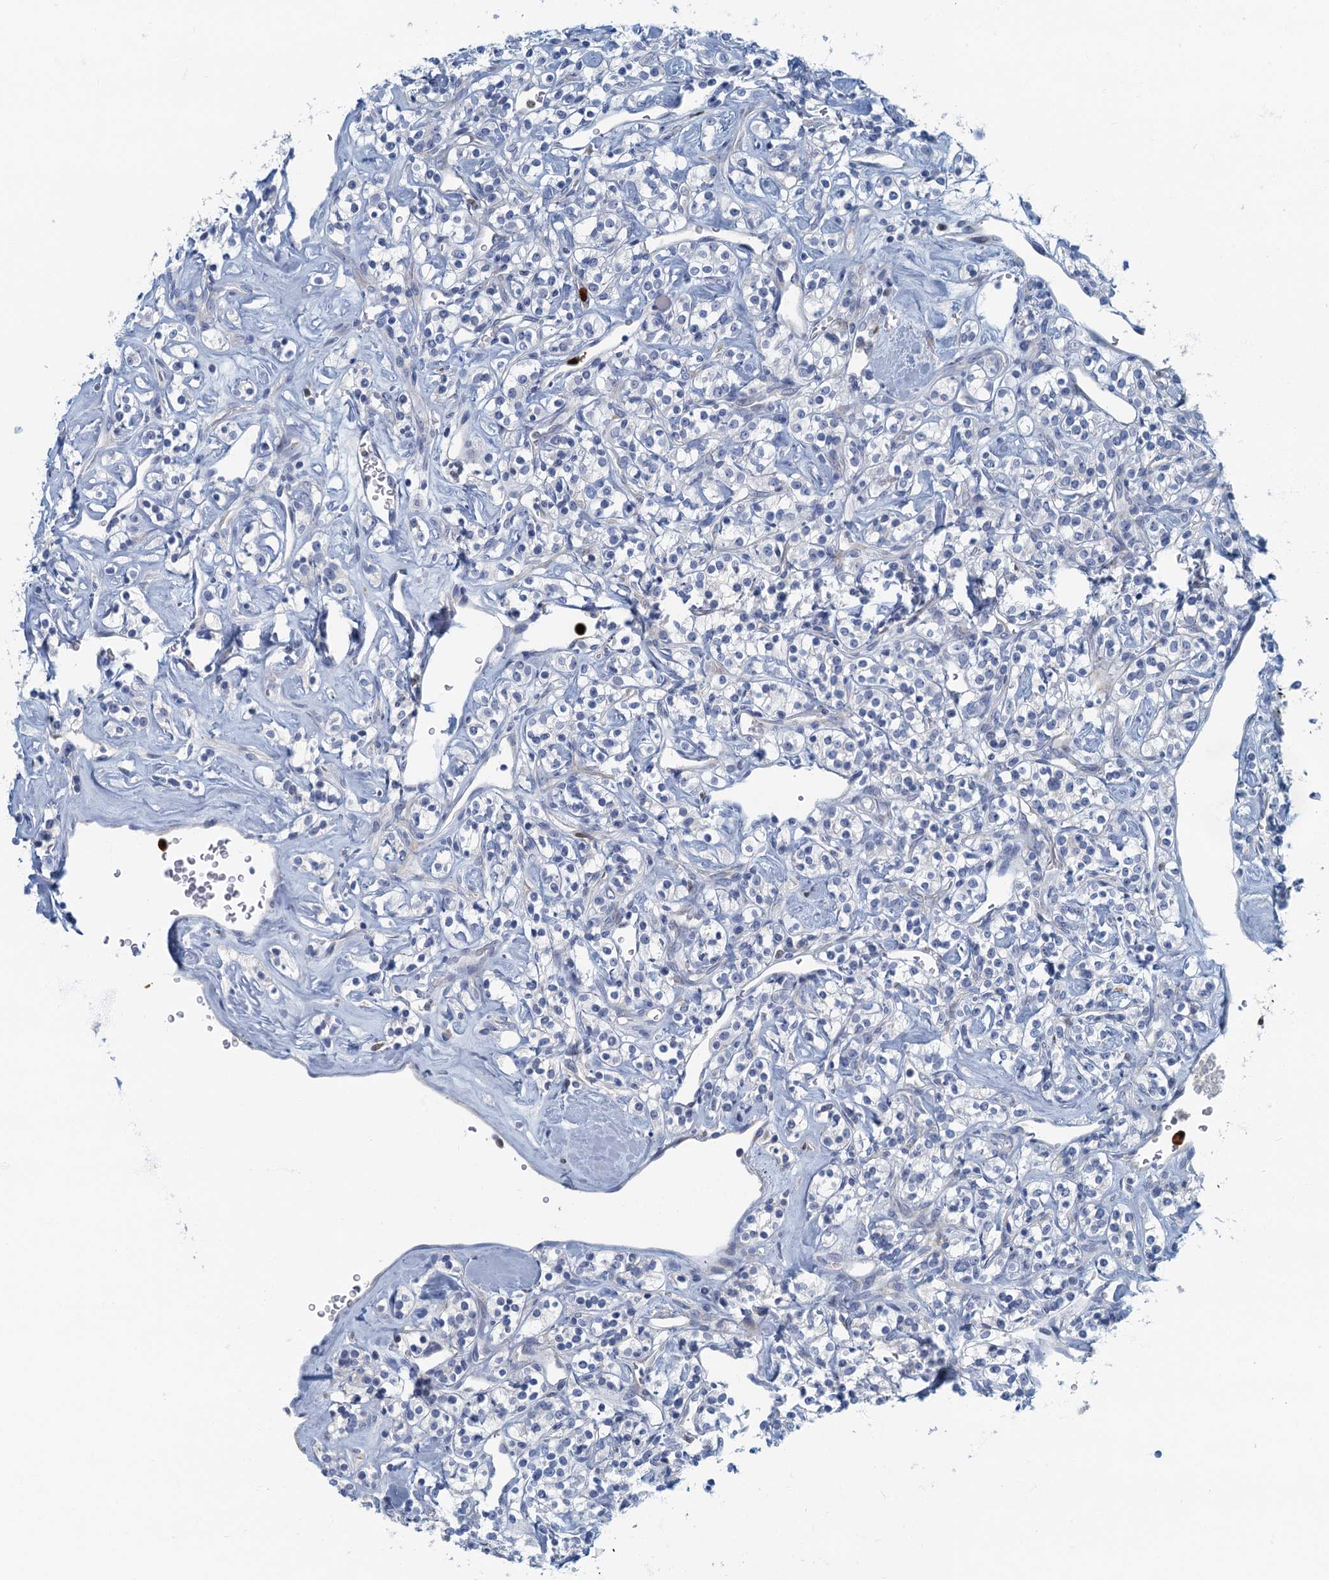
{"staining": {"intensity": "negative", "quantity": "none", "location": "none"}, "tissue": "renal cancer", "cell_type": "Tumor cells", "image_type": "cancer", "snomed": [{"axis": "morphology", "description": "Adenocarcinoma, NOS"}, {"axis": "topography", "description": "Kidney"}], "caption": "Immunohistochemistry (IHC) micrograph of neoplastic tissue: renal cancer stained with DAB (3,3'-diaminobenzidine) displays no significant protein positivity in tumor cells.", "gene": "ANKDD1A", "patient": {"sex": "male", "age": 77}}